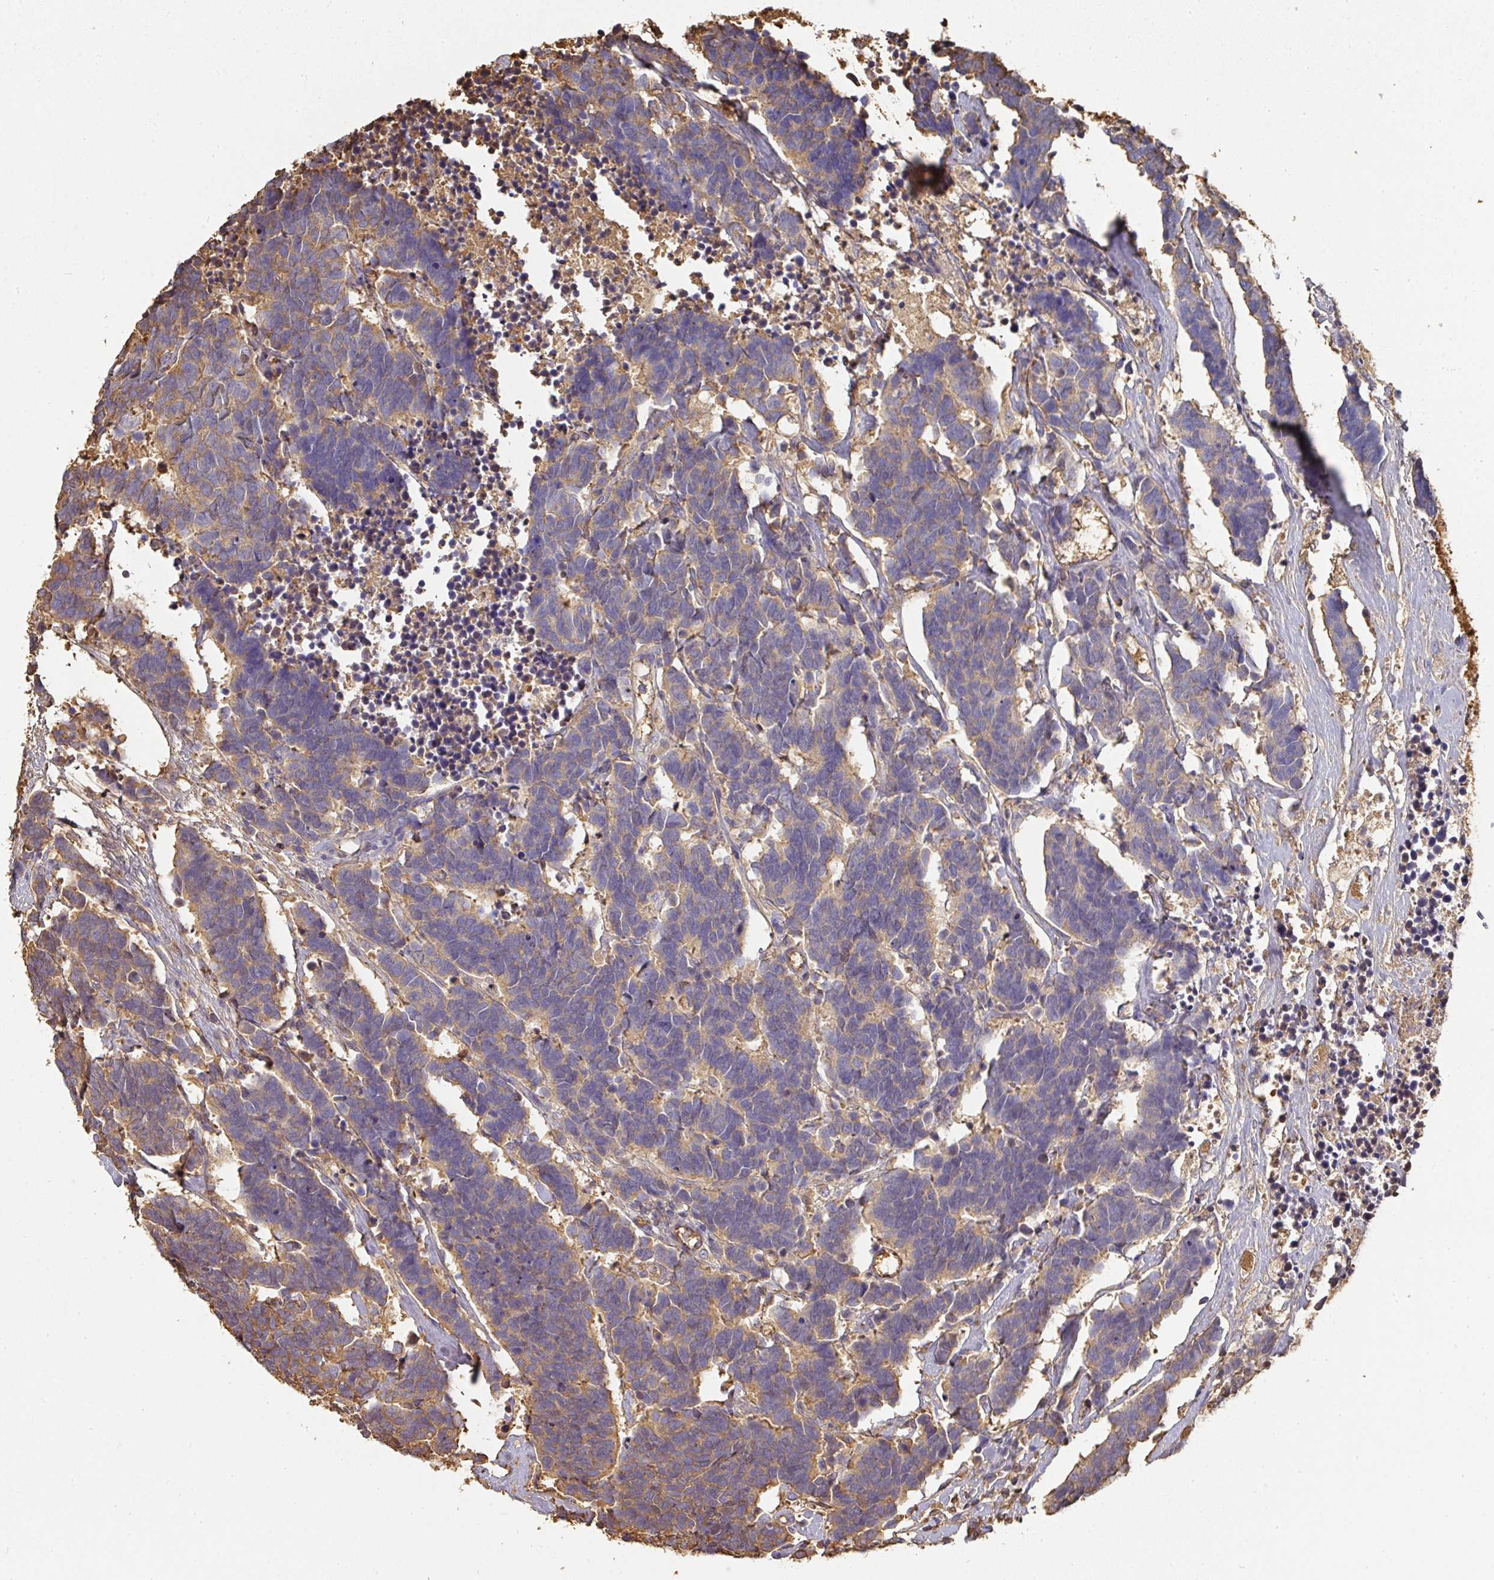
{"staining": {"intensity": "moderate", "quantity": ">75%", "location": "cytoplasmic/membranous"}, "tissue": "carcinoid", "cell_type": "Tumor cells", "image_type": "cancer", "snomed": [{"axis": "morphology", "description": "Carcinoma, NOS"}, {"axis": "morphology", "description": "Carcinoid, malignant, NOS"}, {"axis": "topography", "description": "Urinary bladder"}], "caption": "This histopathology image shows immunohistochemistry (IHC) staining of human carcinoid (malignant), with medium moderate cytoplasmic/membranous staining in about >75% of tumor cells.", "gene": "ALB", "patient": {"sex": "male", "age": 57}}